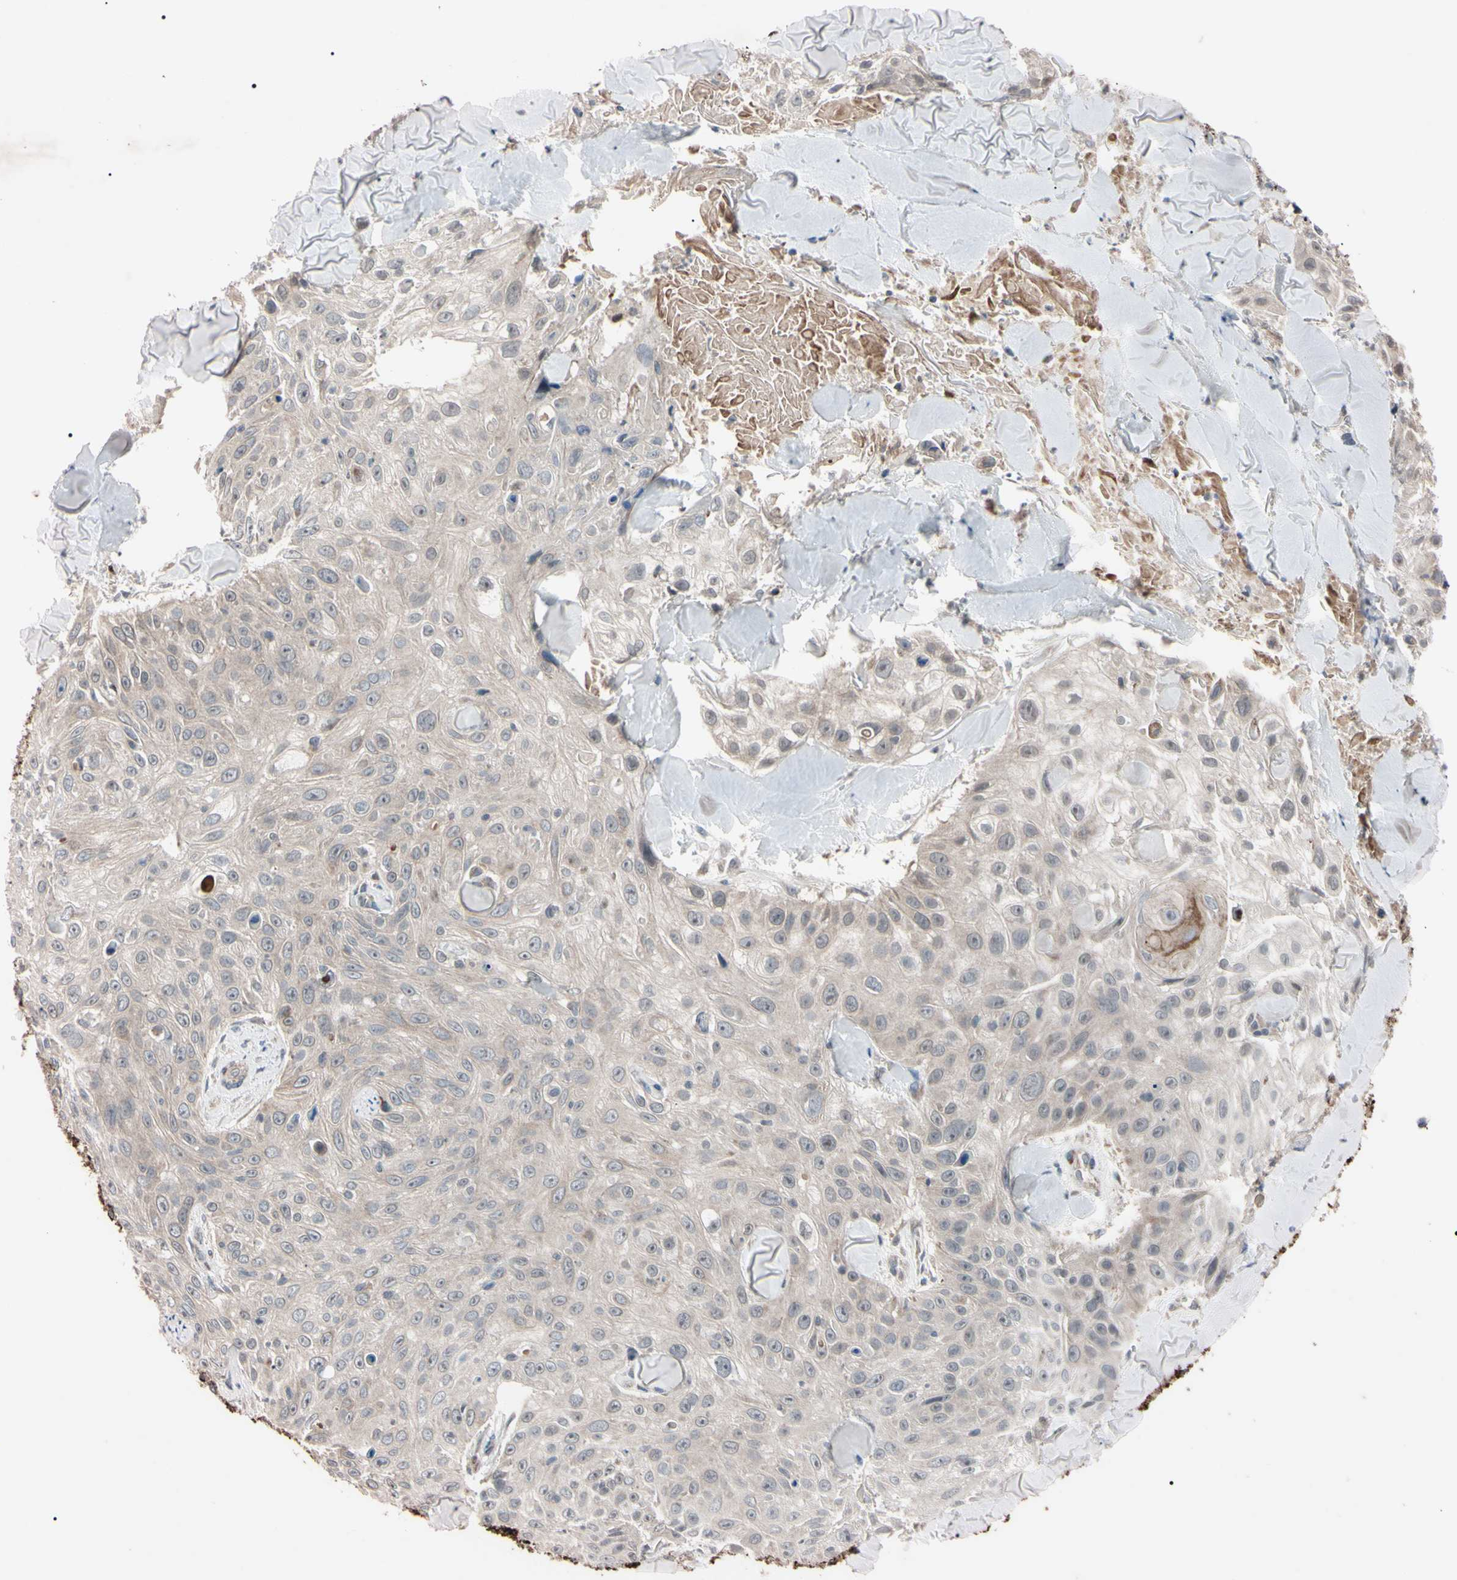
{"staining": {"intensity": "weak", "quantity": ">75%", "location": "cytoplasmic/membranous"}, "tissue": "skin cancer", "cell_type": "Tumor cells", "image_type": "cancer", "snomed": [{"axis": "morphology", "description": "Squamous cell carcinoma, NOS"}, {"axis": "topography", "description": "Skin"}], "caption": "Immunohistochemistry (IHC) histopathology image of skin cancer (squamous cell carcinoma) stained for a protein (brown), which exhibits low levels of weak cytoplasmic/membranous staining in about >75% of tumor cells.", "gene": "TNFRSF1A", "patient": {"sex": "male", "age": 86}}